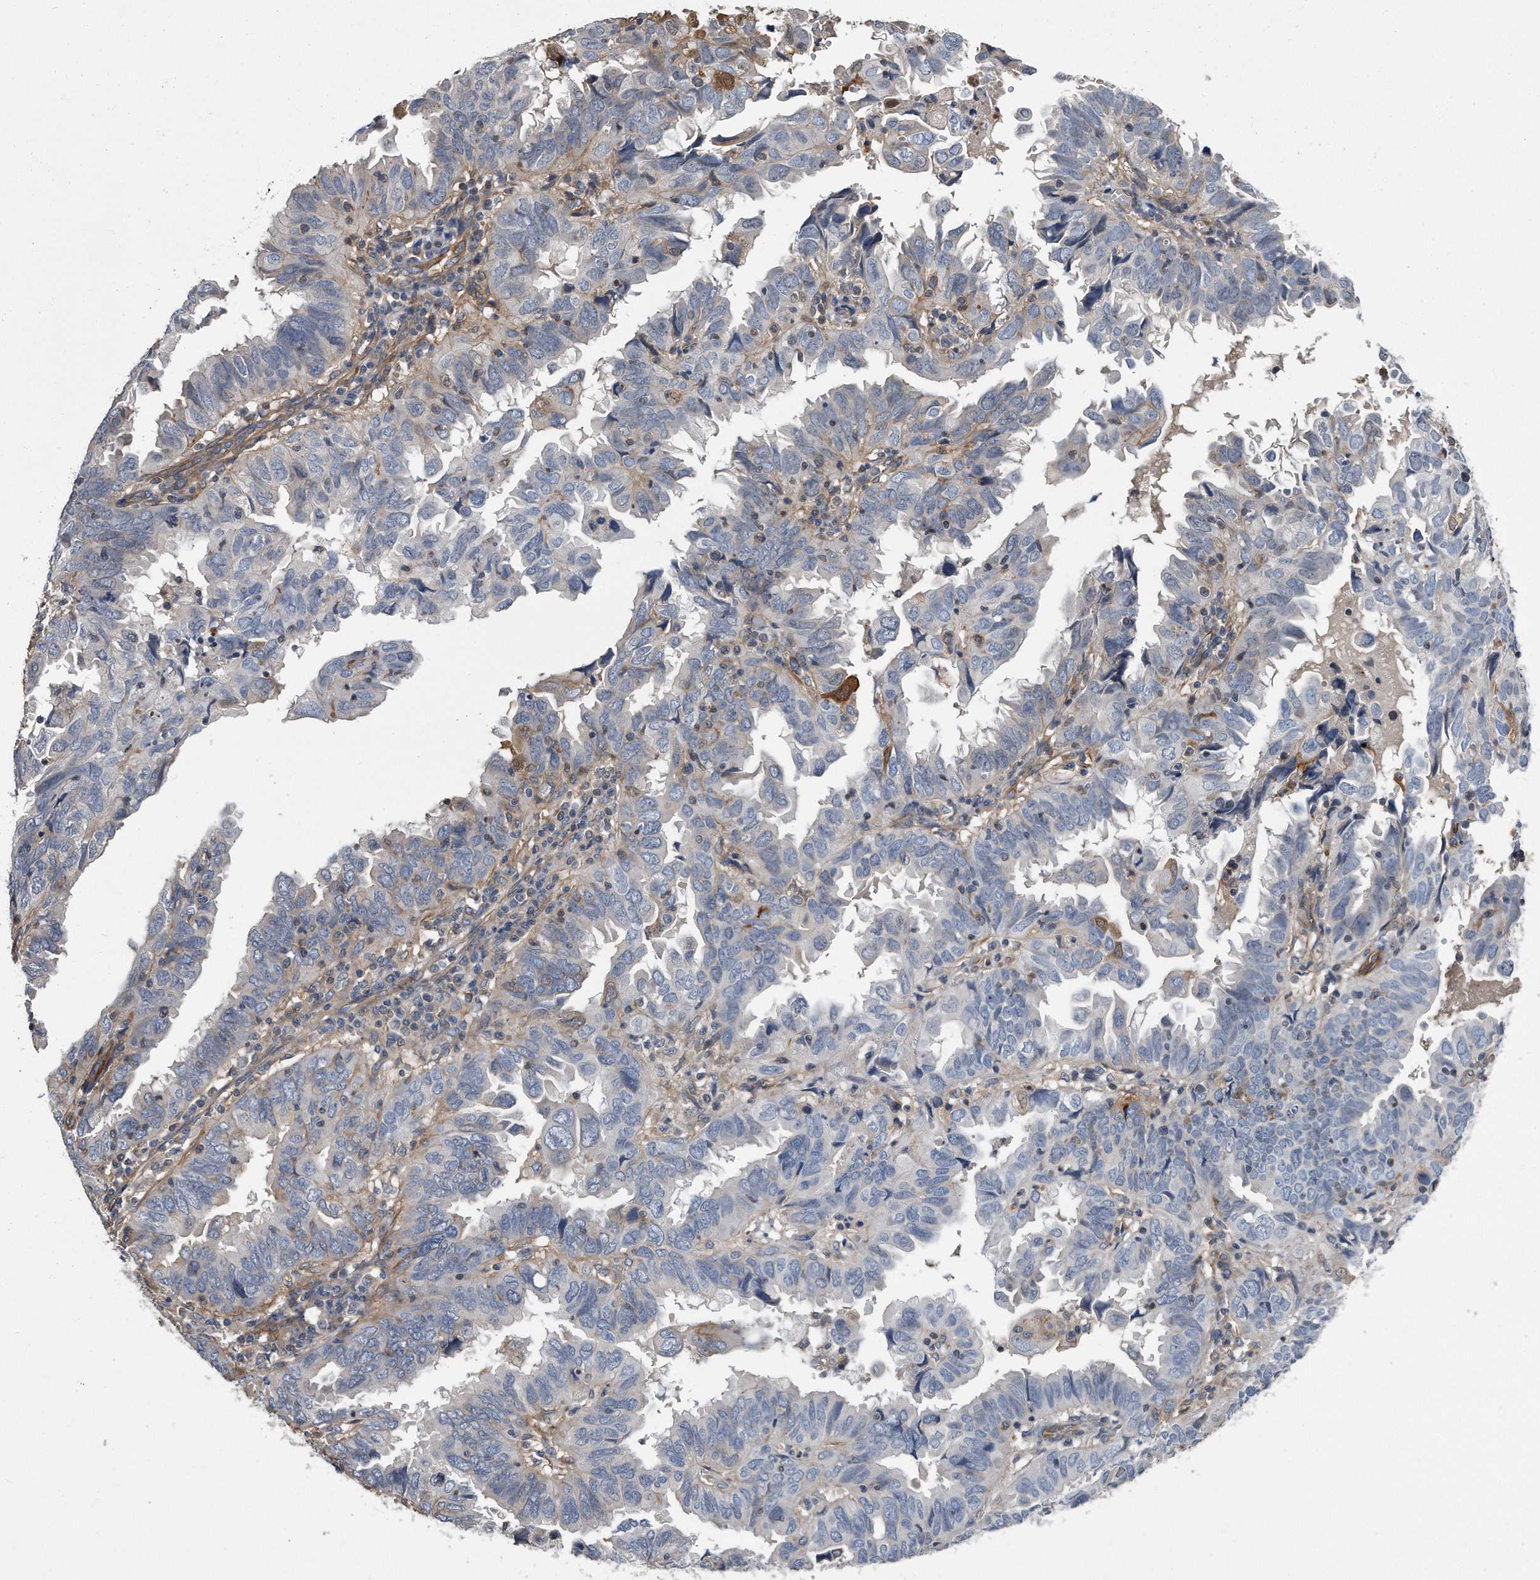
{"staining": {"intensity": "negative", "quantity": "none", "location": "none"}, "tissue": "endometrial cancer", "cell_type": "Tumor cells", "image_type": "cancer", "snomed": [{"axis": "morphology", "description": "Adenocarcinoma, NOS"}, {"axis": "topography", "description": "Uterus"}], "caption": "Immunohistochemistry (IHC) photomicrograph of endometrial cancer (adenocarcinoma) stained for a protein (brown), which exhibits no staining in tumor cells.", "gene": "GPC1", "patient": {"sex": "female", "age": 77}}